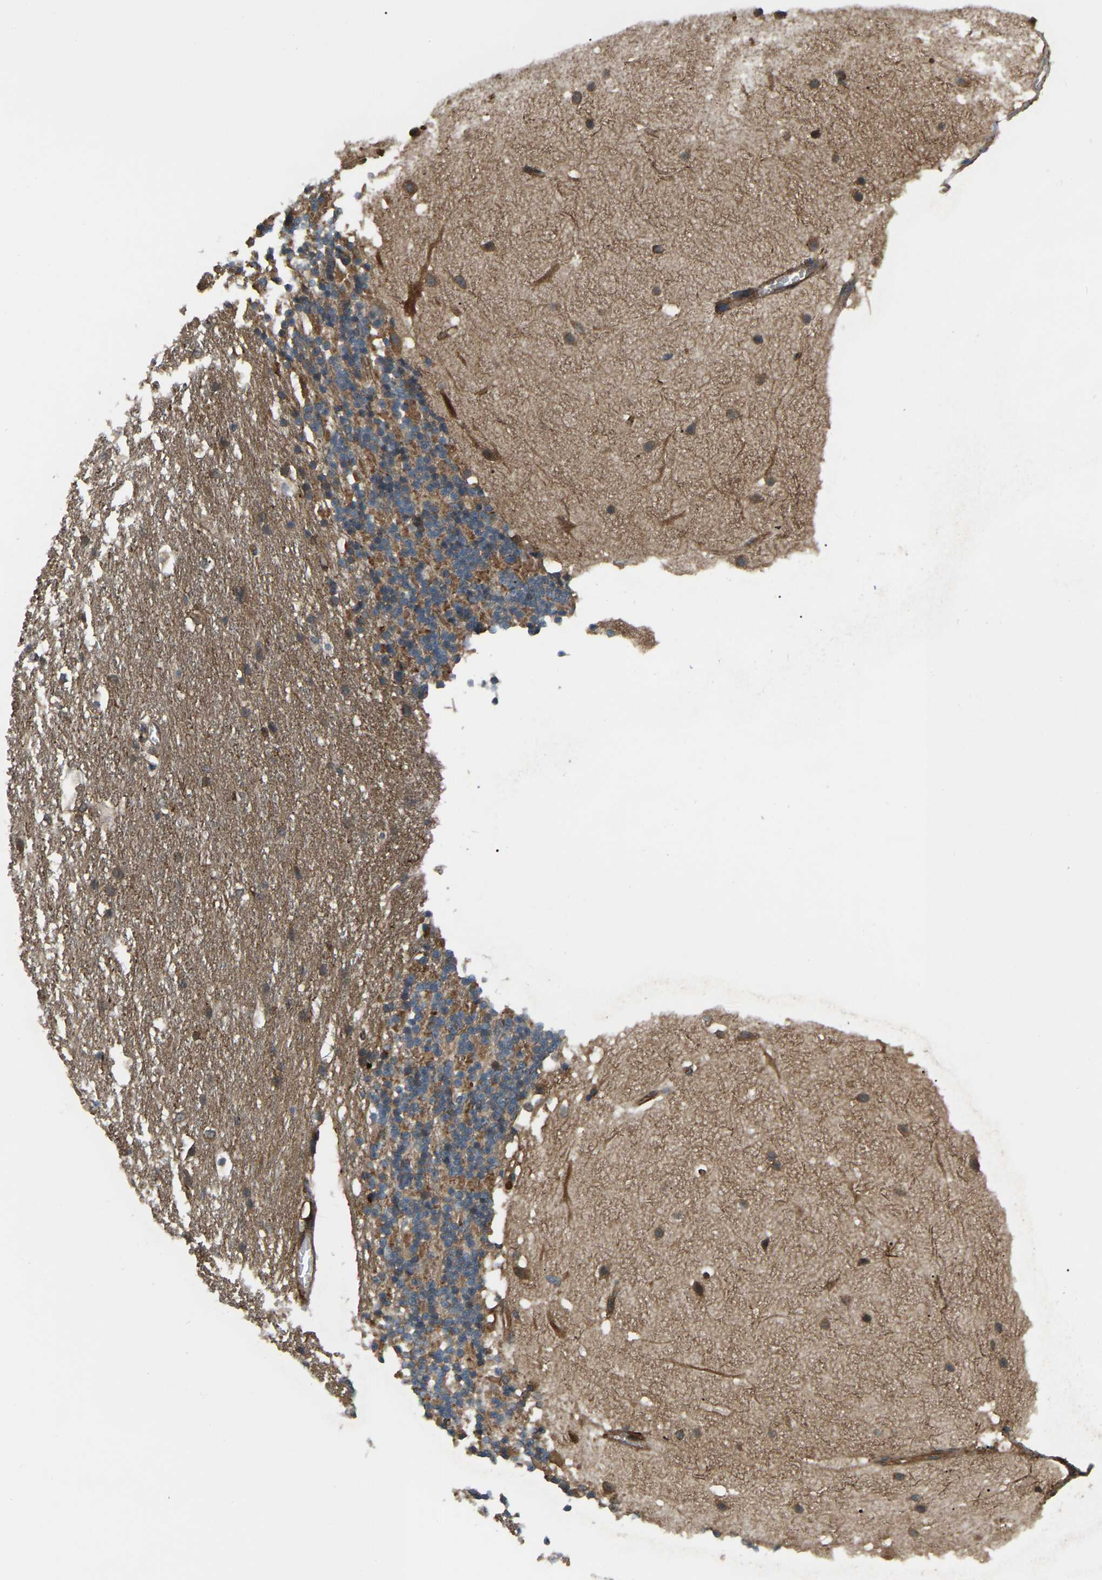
{"staining": {"intensity": "strong", "quantity": "25%-75%", "location": "cytoplasmic/membranous"}, "tissue": "cerebellum", "cell_type": "Cells in granular layer", "image_type": "normal", "snomed": [{"axis": "morphology", "description": "Normal tissue, NOS"}, {"axis": "topography", "description": "Cerebellum"}], "caption": "Normal cerebellum shows strong cytoplasmic/membranous positivity in approximately 25%-75% of cells in granular layer.", "gene": "PICALM", "patient": {"sex": "female", "age": 19}}